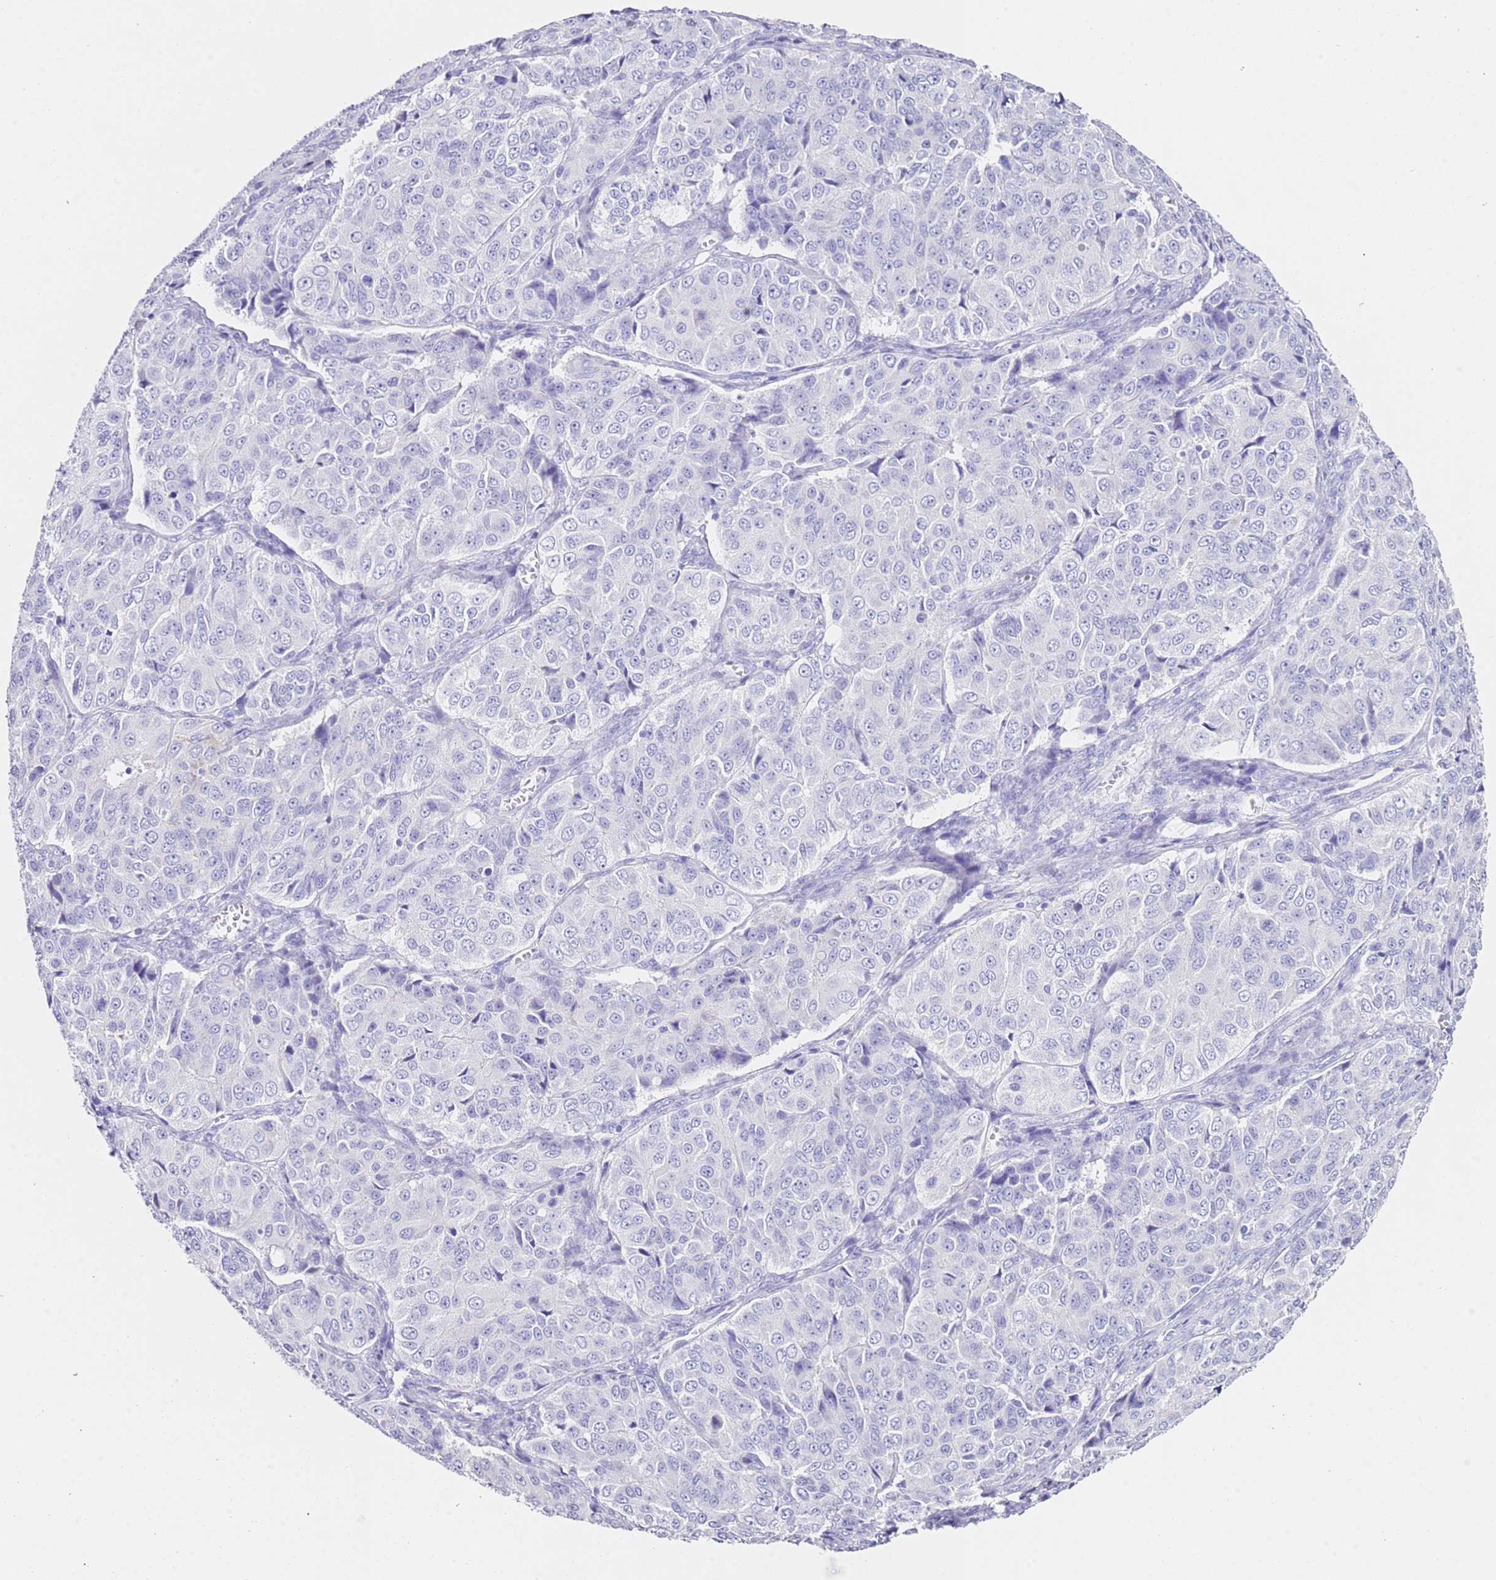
{"staining": {"intensity": "negative", "quantity": "none", "location": "none"}, "tissue": "ovarian cancer", "cell_type": "Tumor cells", "image_type": "cancer", "snomed": [{"axis": "morphology", "description": "Carcinoma, endometroid"}, {"axis": "topography", "description": "Ovary"}], "caption": "DAB immunohistochemical staining of human ovarian cancer (endometroid carcinoma) demonstrates no significant expression in tumor cells. (Stains: DAB (3,3'-diaminobenzidine) immunohistochemistry (IHC) with hematoxylin counter stain, Microscopy: brightfield microscopy at high magnification).", "gene": "PTBP2", "patient": {"sex": "female", "age": 51}}